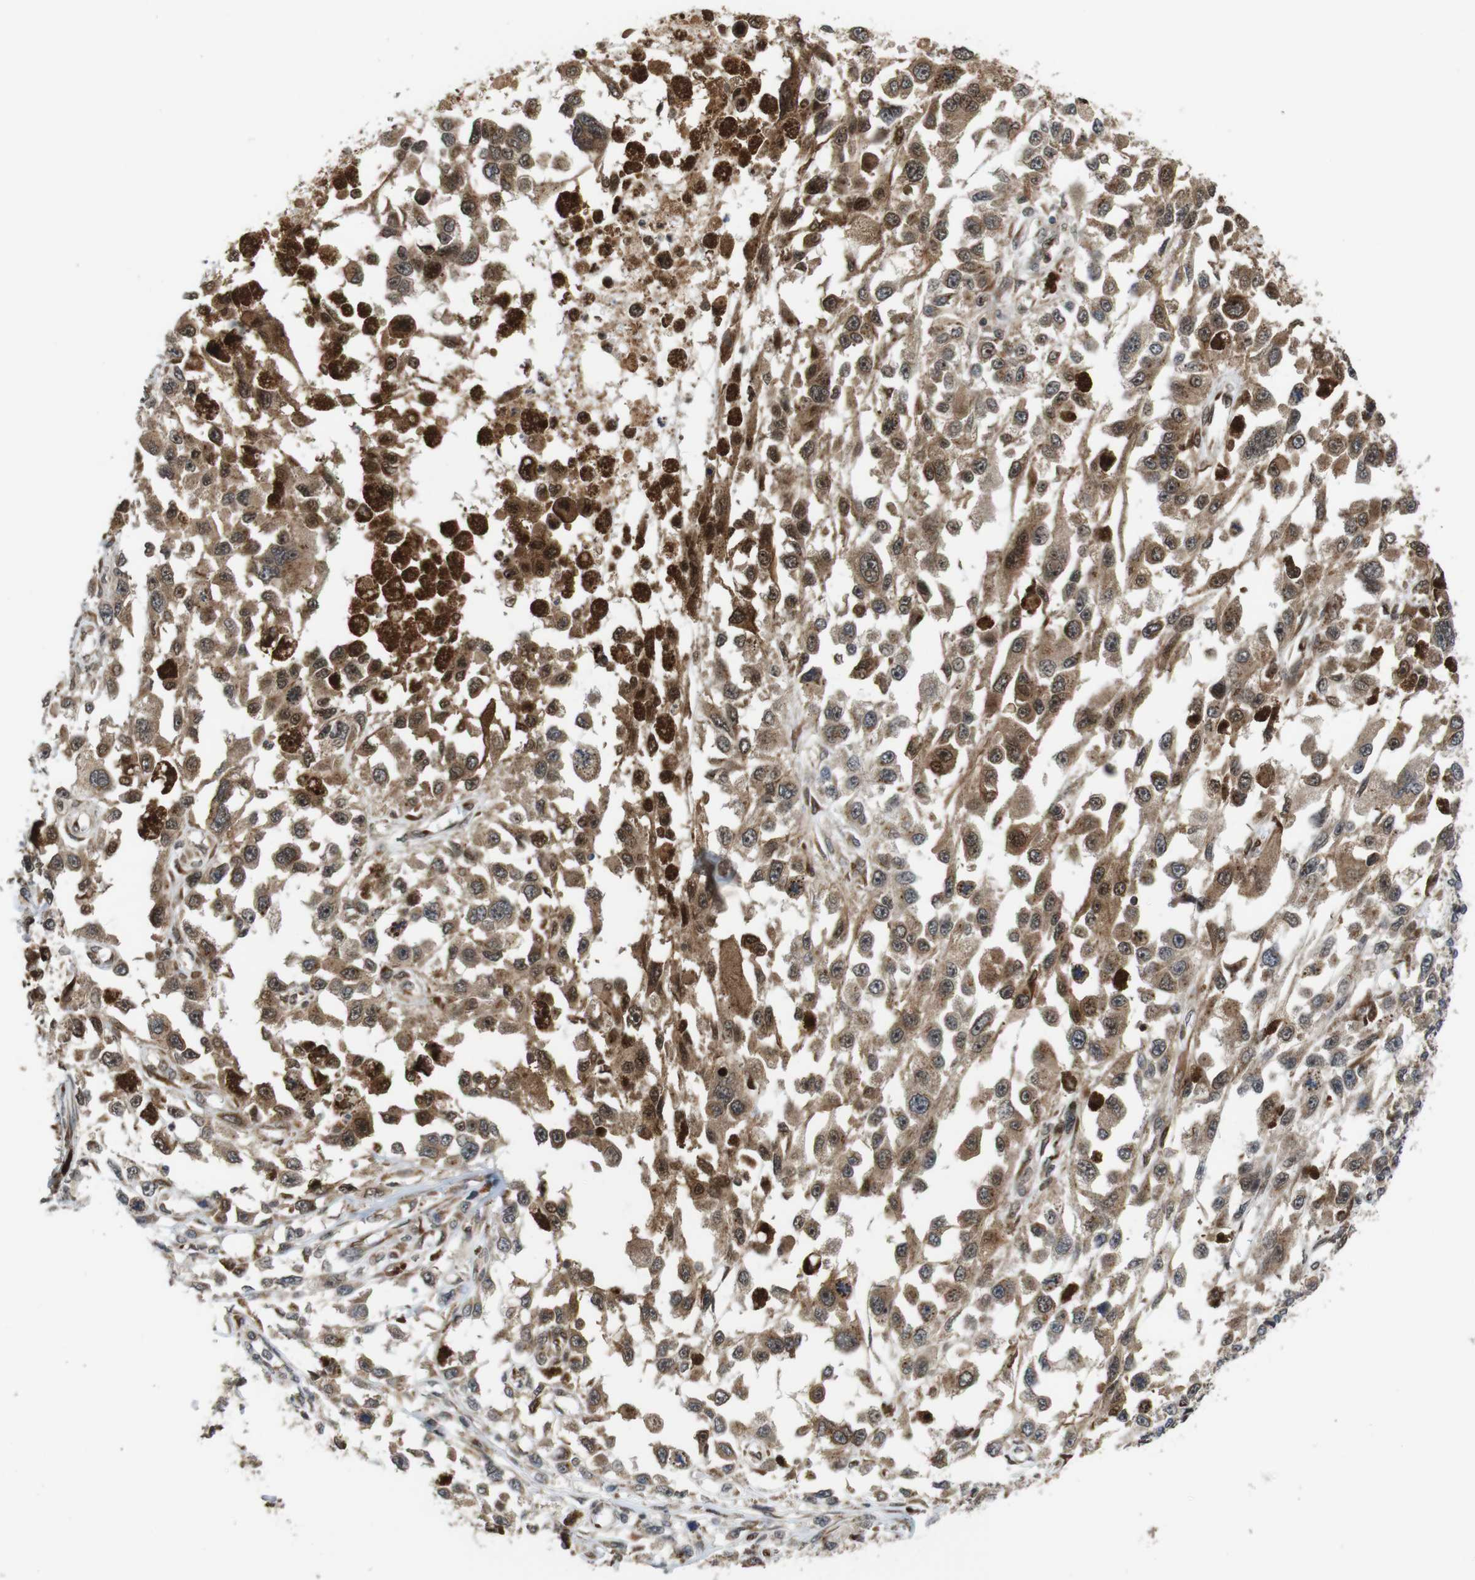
{"staining": {"intensity": "moderate", "quantity": ">75%", "location": "cytoplasmic/membranous"}, "tissue": "melanoma", "cell_type": "Tumor cells", "image_type": "cancer", "snomed": [{"axis": "morphology", "description": "Malignant melanoma, Metastatic site"}, {"axis": "topography", "description": "Lymph node"}], "caption": "Immunohistochemical staining of malignant melanoma (metastatic site) reveals medium levels of moderate cytoplasmic/membranous staining in approximately >75% of tumor cells. Immunohistochemistry stains the protein in brown and the nuclei are stained blue.", "gene": "EFCAB14", "patient": {"sex": "male", "age": 59}}